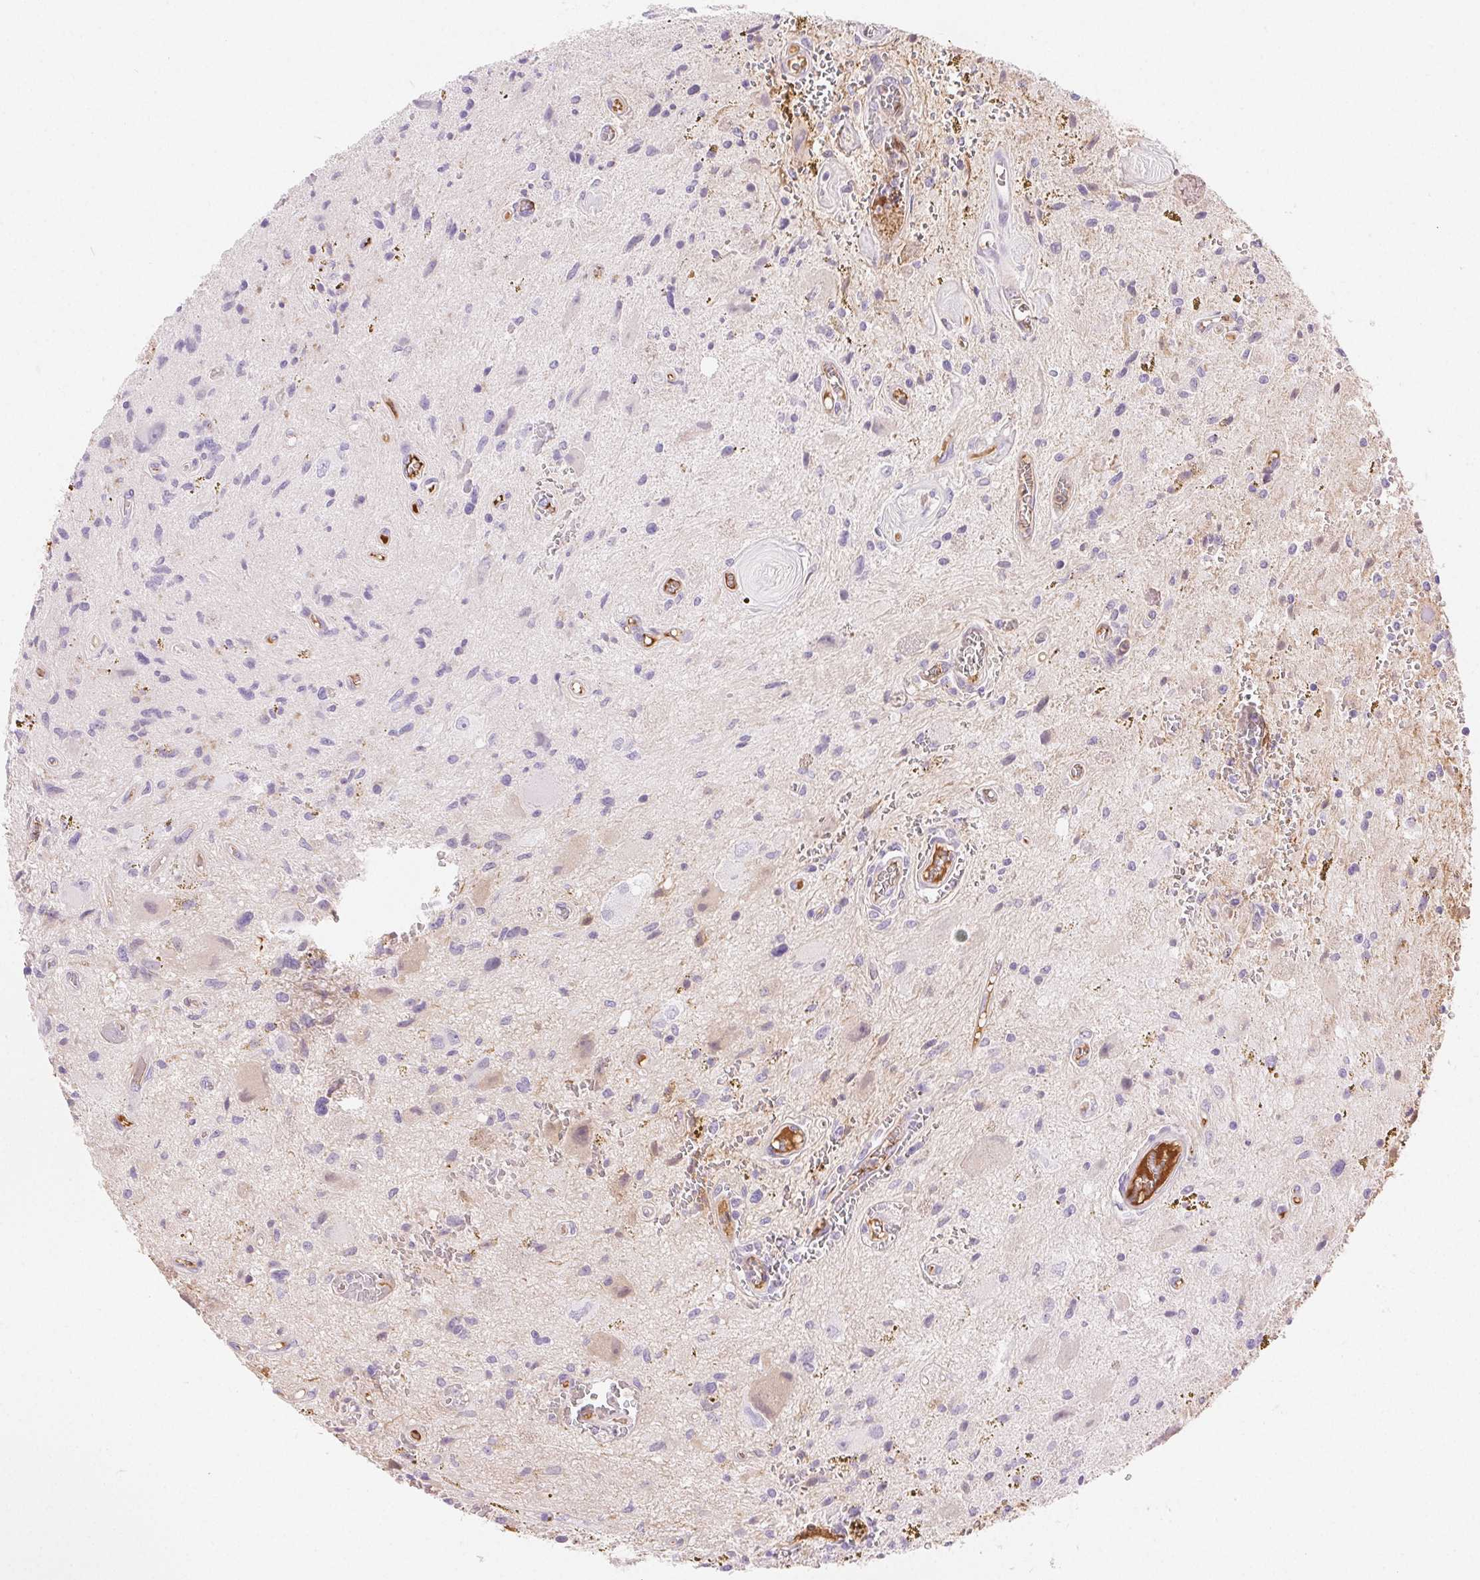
{"staining": {"intensity": "negative", "quantity": "none", "location": "none"}, "tissue": "glioma", "cell_type": "Tumor cells", "image_type": "cancer", "snomed": [{"axis": "morphology", "description": "Glioma, malignant, Low grade"}, {"axis": "topography", "description": "Cerebellum"}], "caption": "A high-resolution micrograph shows IHC staining of malignant glioma (low-grade), which reveals no significant staining in tumor cells.", "gene": "FGA", "patient": {"sex": "female", "age": 14}}